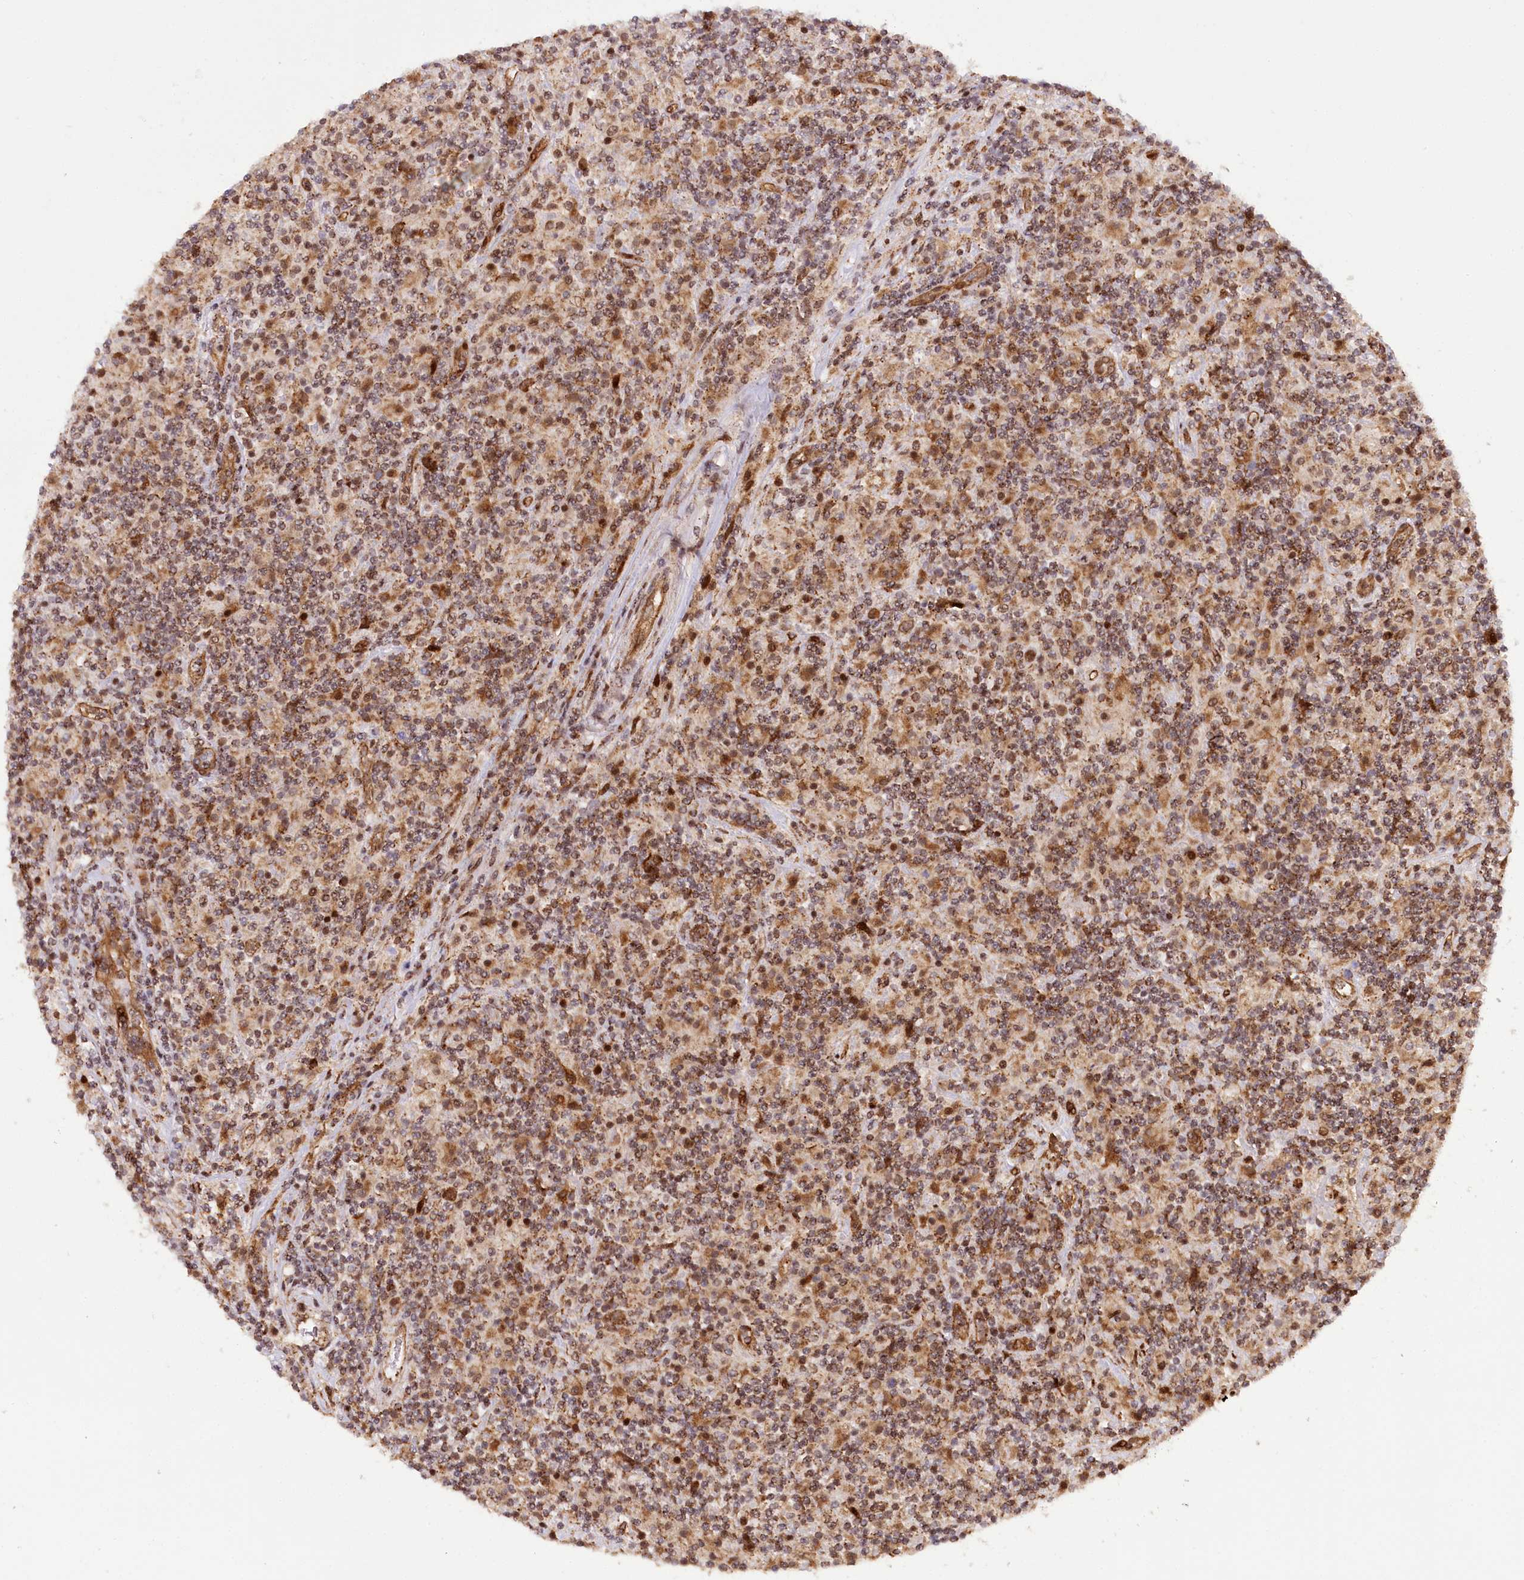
{"staining": {"intensity": "moderate", "quantity": "25%-75%", "location": "cytoplasmic/membranous,nuclear"}, "tissue": "lymphoma", "cell_type": "Tumor cells", "image_type": "cancer", "snomed": [{"axis": "morphology", "description": "Hodgkin's disease, NOS"}, {"axis": "topography", "description": "Lymph node"}], "caption": "Hodgkin's disease stained for a protein (brown) demonstrates moderate cytoplasmic/membranous and nuclear positive expression in about 25%-75% of tumor cells.", "gene": "COPG1", "patient": {"sex": "male", "age": 70}}